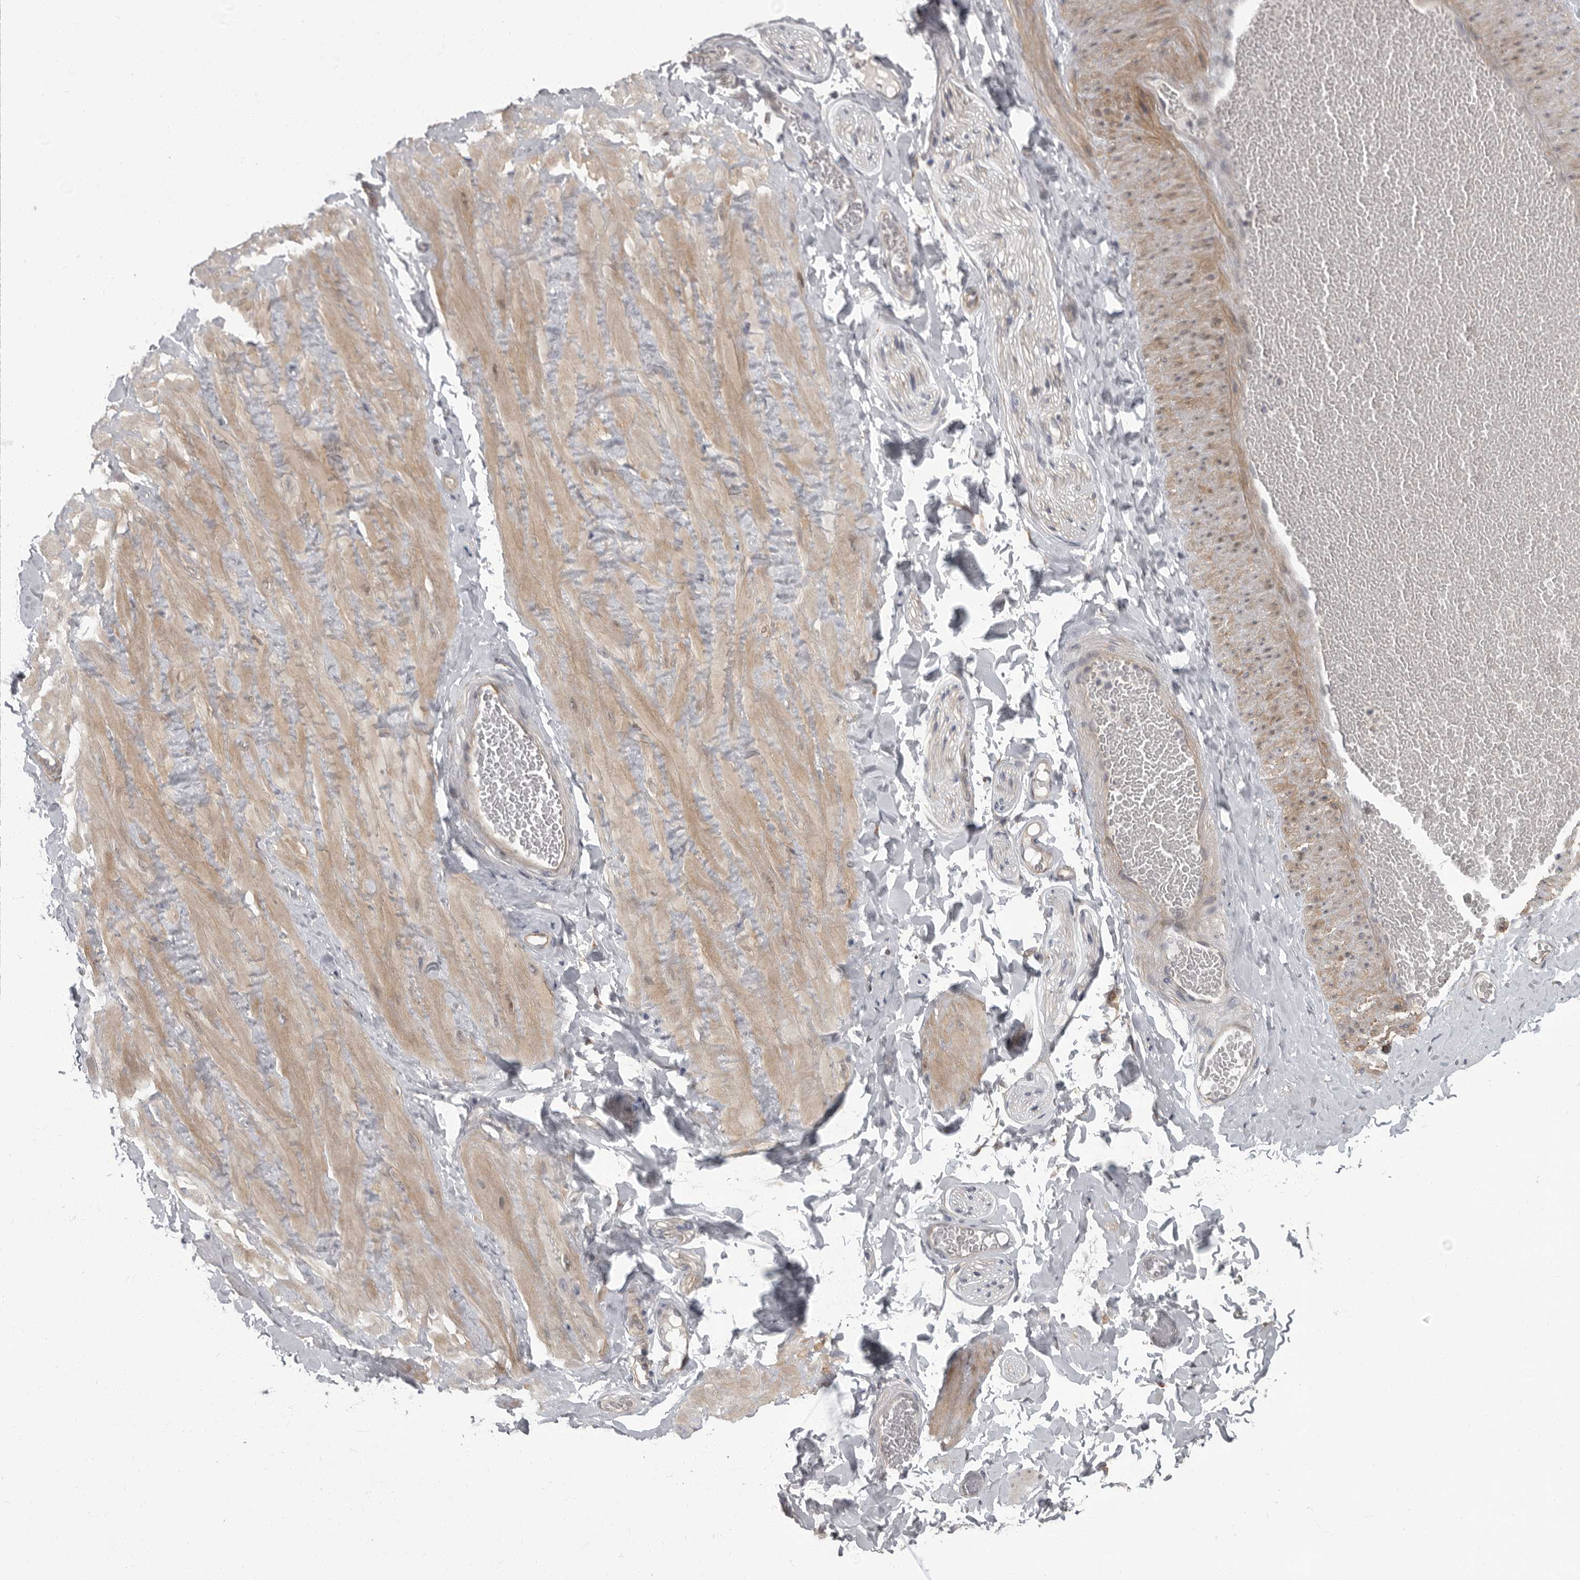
{"staining": {"intensity": "moderate", "quantity": ">75%", "location": "cytoplasmic/membranous"}, "tissue": "adipose tissue", "cell_type": "Adipocytes", "image_type": "normal", "snomed": [{"axis": "morphology", "description": "Normal tissue, NOS"}, {"axis": "topography", "description": "Adipose tissue"}, {"axis": "topography", "description": "Vascular tissue"}, {"axis": "topography", "description": "Peripheral nerve tissue"}], "caption": "Normal adipose tissue was stained to show a protein in brown. There is medium levels of moderate cytoplasmic/membranous staining in about >75% of adipocytes. (DAB (3,3'-diaminobenzidine) IHC with brightfield microscopy, high magnification).", "gene": "PDE7A", "patient": {"sex": "male", "age": 25}}